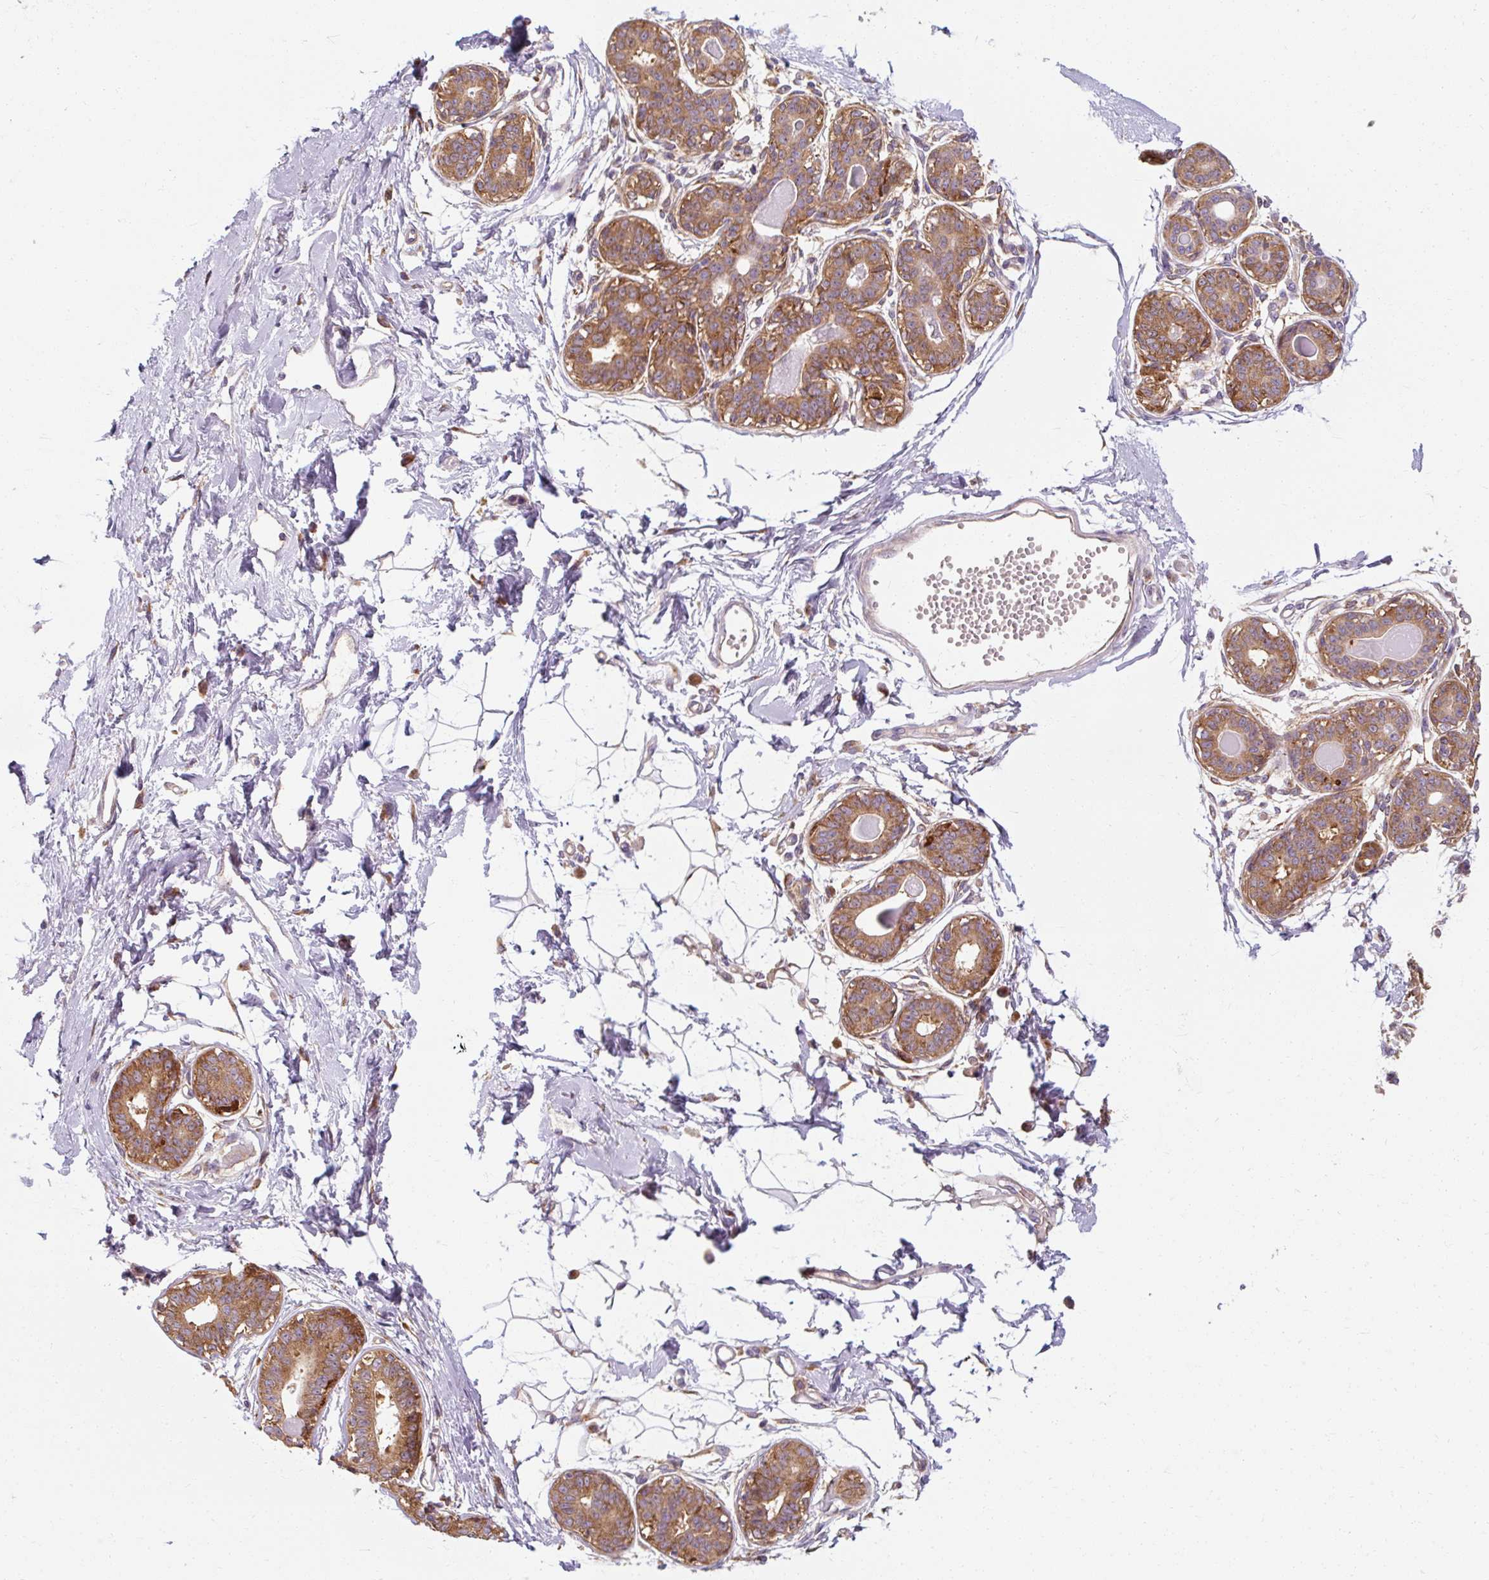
{"staining": {"intensity": "negative", "quantity": "none", "location": "none"}, "tissue": "breast", "cell_type": "Adipocytes", "image_type": "normal", "snomed": [{"axis": "morphology", "description": "Normal tissue, NOS"}, {"axis": "topography", "description": "Breast"}], "caption": "The photomicrograph displays no significant positivity in adipocytes of breast. (DAB (3,3'-diaminobenzidine) immunohistochemistry visualized using brightfield microscopy, high magnification).", "gene": "TBC1D4", "patient": {"sex": "female", "age": 45}}